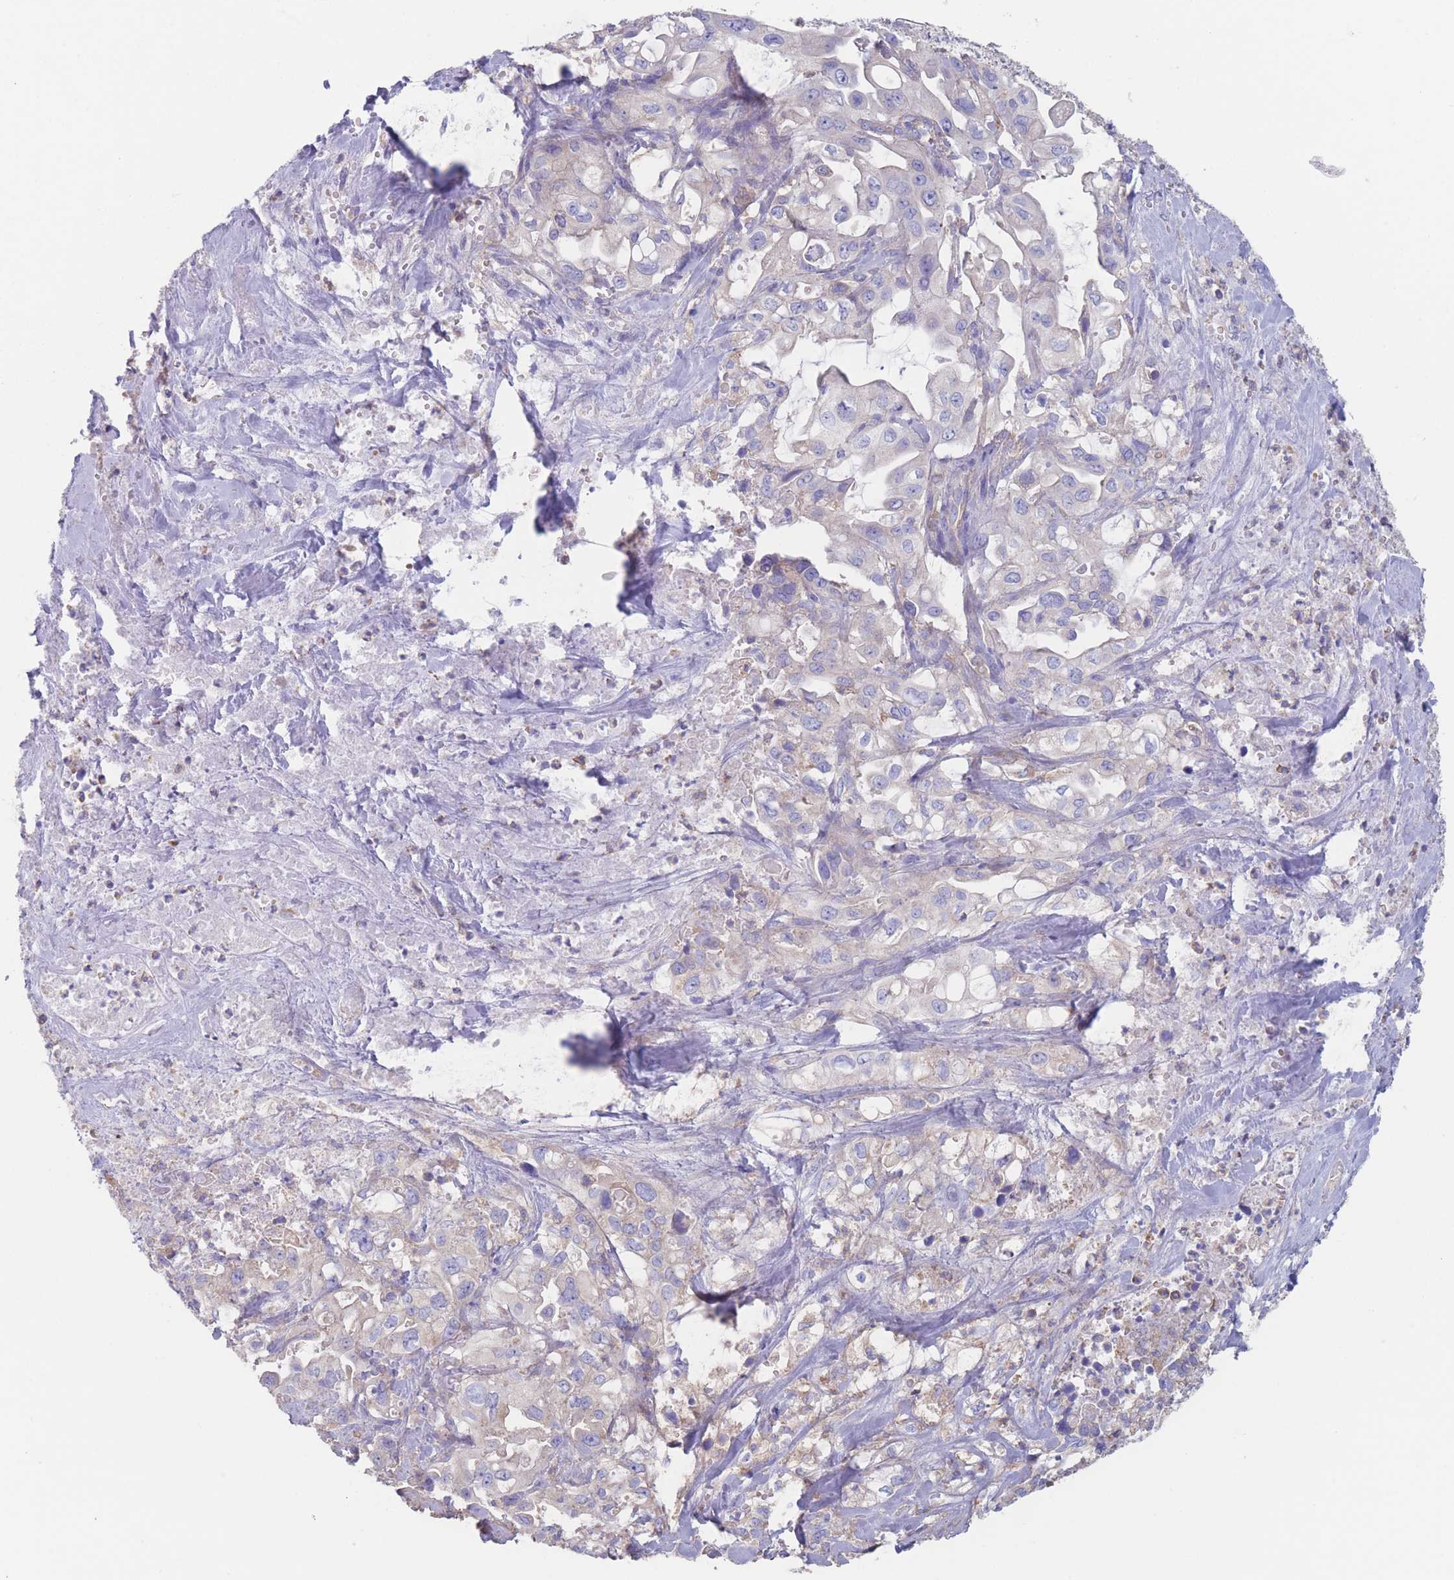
{"staining": {"intensity": "negative", "quantity": "none", "location": "none"}, "tissue": "pancreatic cancer", "cell_type": "Tumor cells", "image_type": "cancer", "snomed": [{"axis": "morphology", "description": "Adenocarcinoma, NOS"}, {"axis": "topography", "description": "Pancreas"}], "caption": "Tumor cells are negative for brown protein staining in pancreatic cancer (adenocarcinoma). (Immunohistochemistry (ihc), brightfield microscopy, high magnification).", "gene": "ADH1A", "patient": {"sex": "female", "age": 61}}